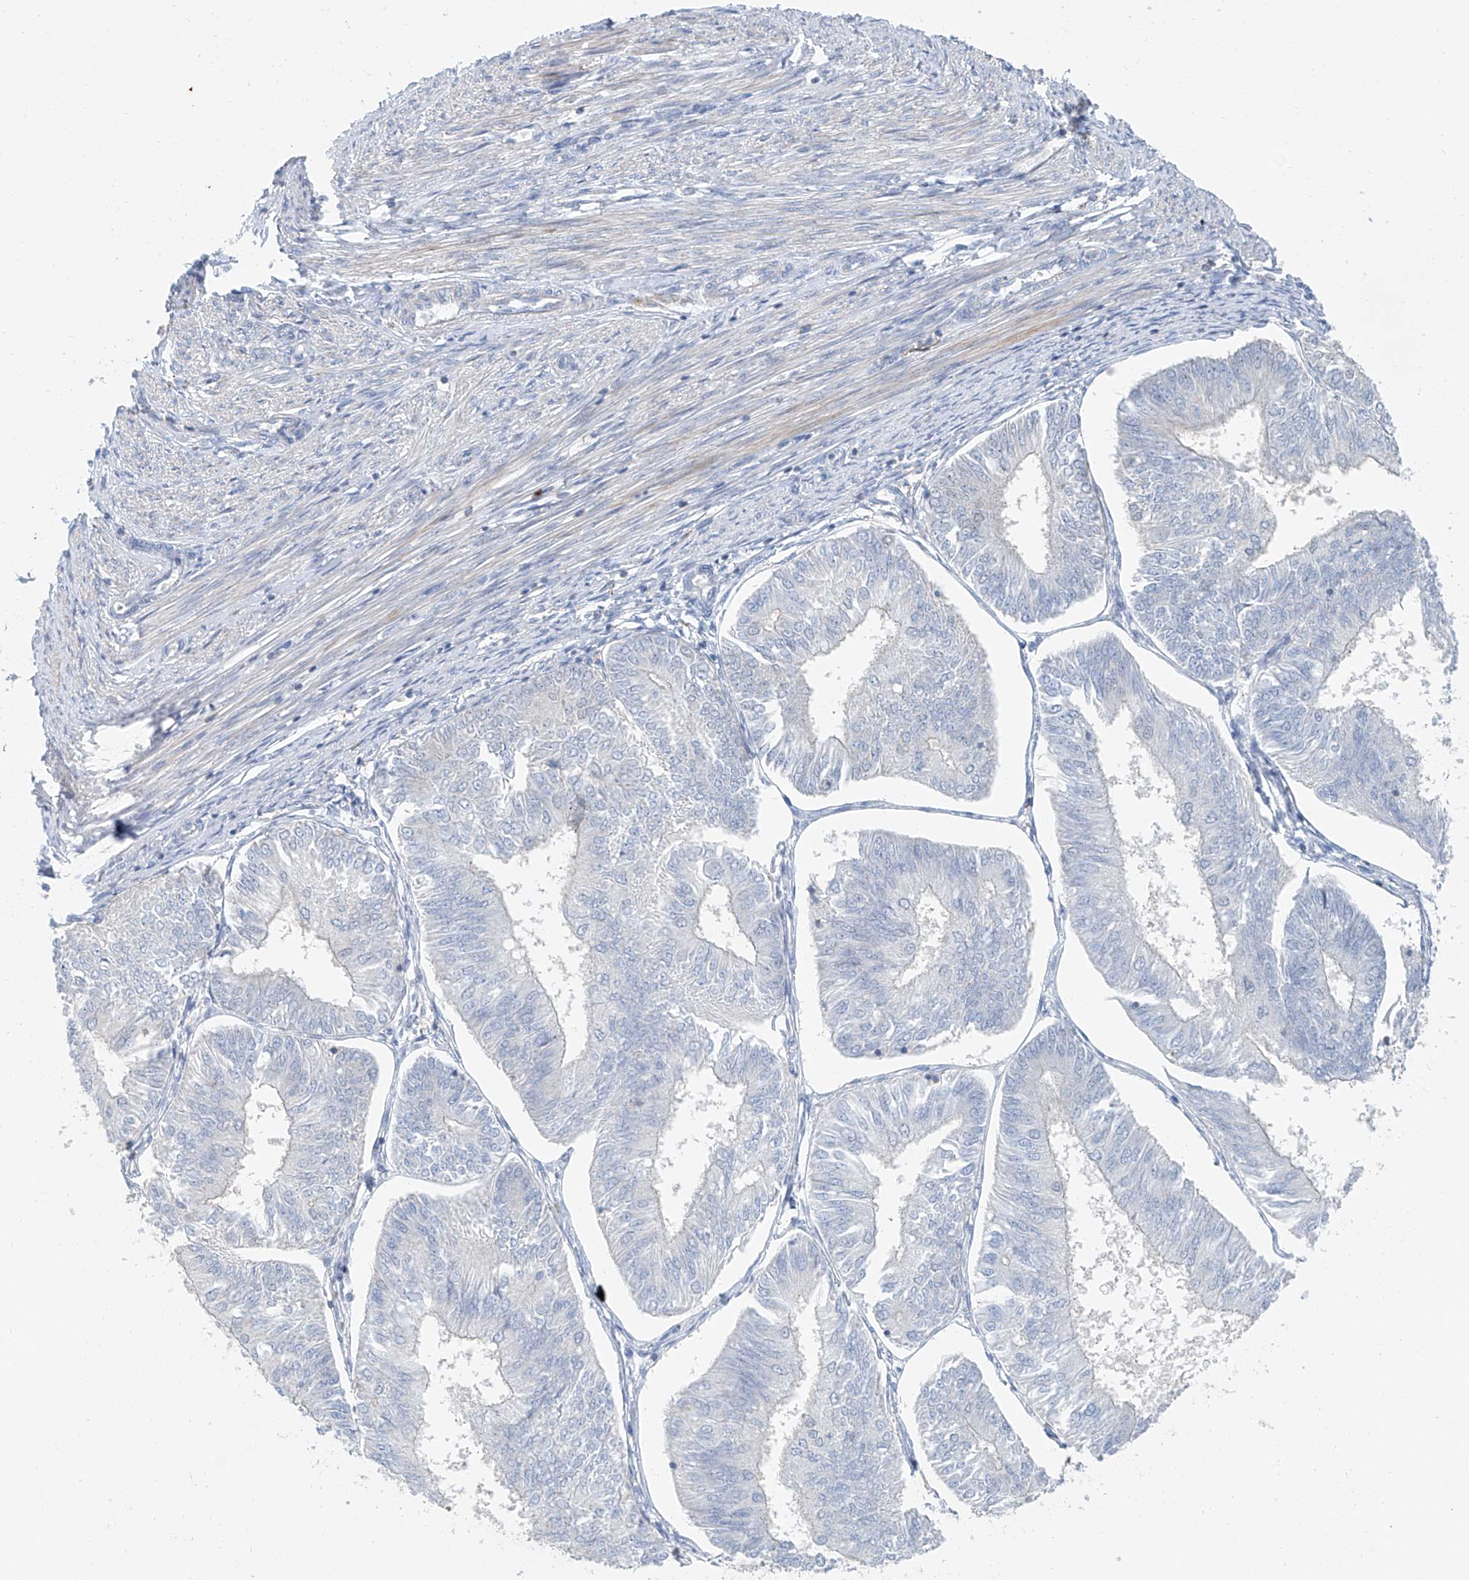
{"staining": {"intensity": "negative", "quantity": "none", "location": "none"}, "tissue": "endometrial cancer", "cell_type": "Tumor cells", "image_type": "cancer", "snomed": [{"axis": "morphology", "description": "Adenocarcinoma, NOS"}, {"axis": "topography", "description": "Endometrium"}], "caption": "High power microscopy histopathology image of an IHC micrograph of endometrial cancer, revealing no significant expression in tumor cells. The staining is performed using DAB (3,3'-diaminobenzidine) brown chromogen with nuclei counter-stained in using hematoxylin.", "gene": "ANKRD34A", "patient": {"sex": "female", "age": 58}}